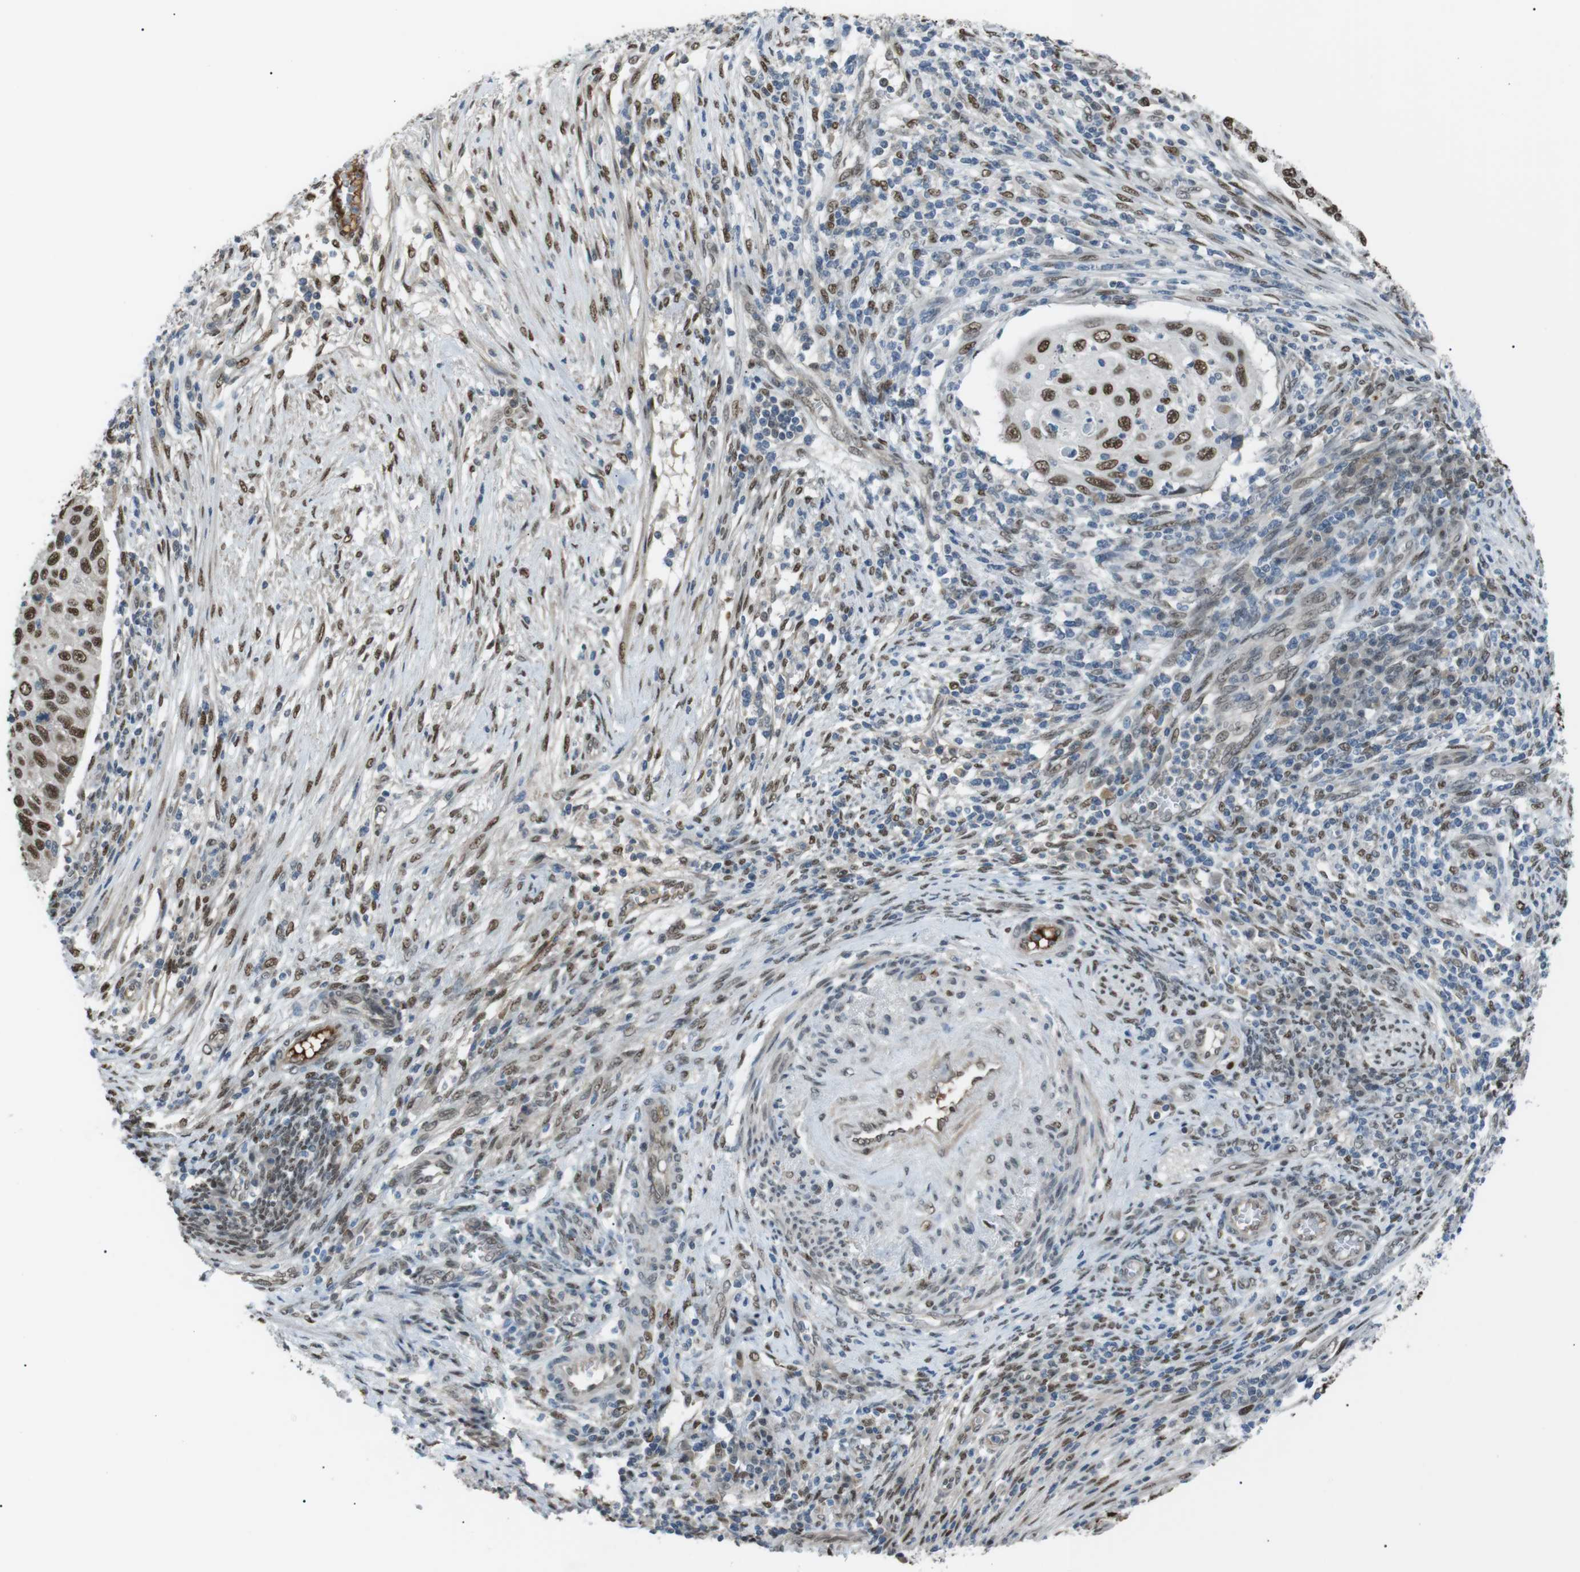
{"staining": {"intensity": "moderate", "quantity": ">75%", "location": "nuclear"}, "tissue": "cervical cancer", "cell_type": "Tumor cells", "image_type": "cancer", "snomed": [{"axis": "morphology", "description": "Squamous cell carcinoma, NOS"}, {"axis": "topography", "description": "Cervix"}], "caption": "Immunohistochemistry micrograph of cervical squamous cell carcinoma stained for a protein (brown), which displays medium levels of moderate nuclear staining in about >75% of tumor cells.", "gene": "SRPK2", "patient": {"sex": "female", "age": 70}}